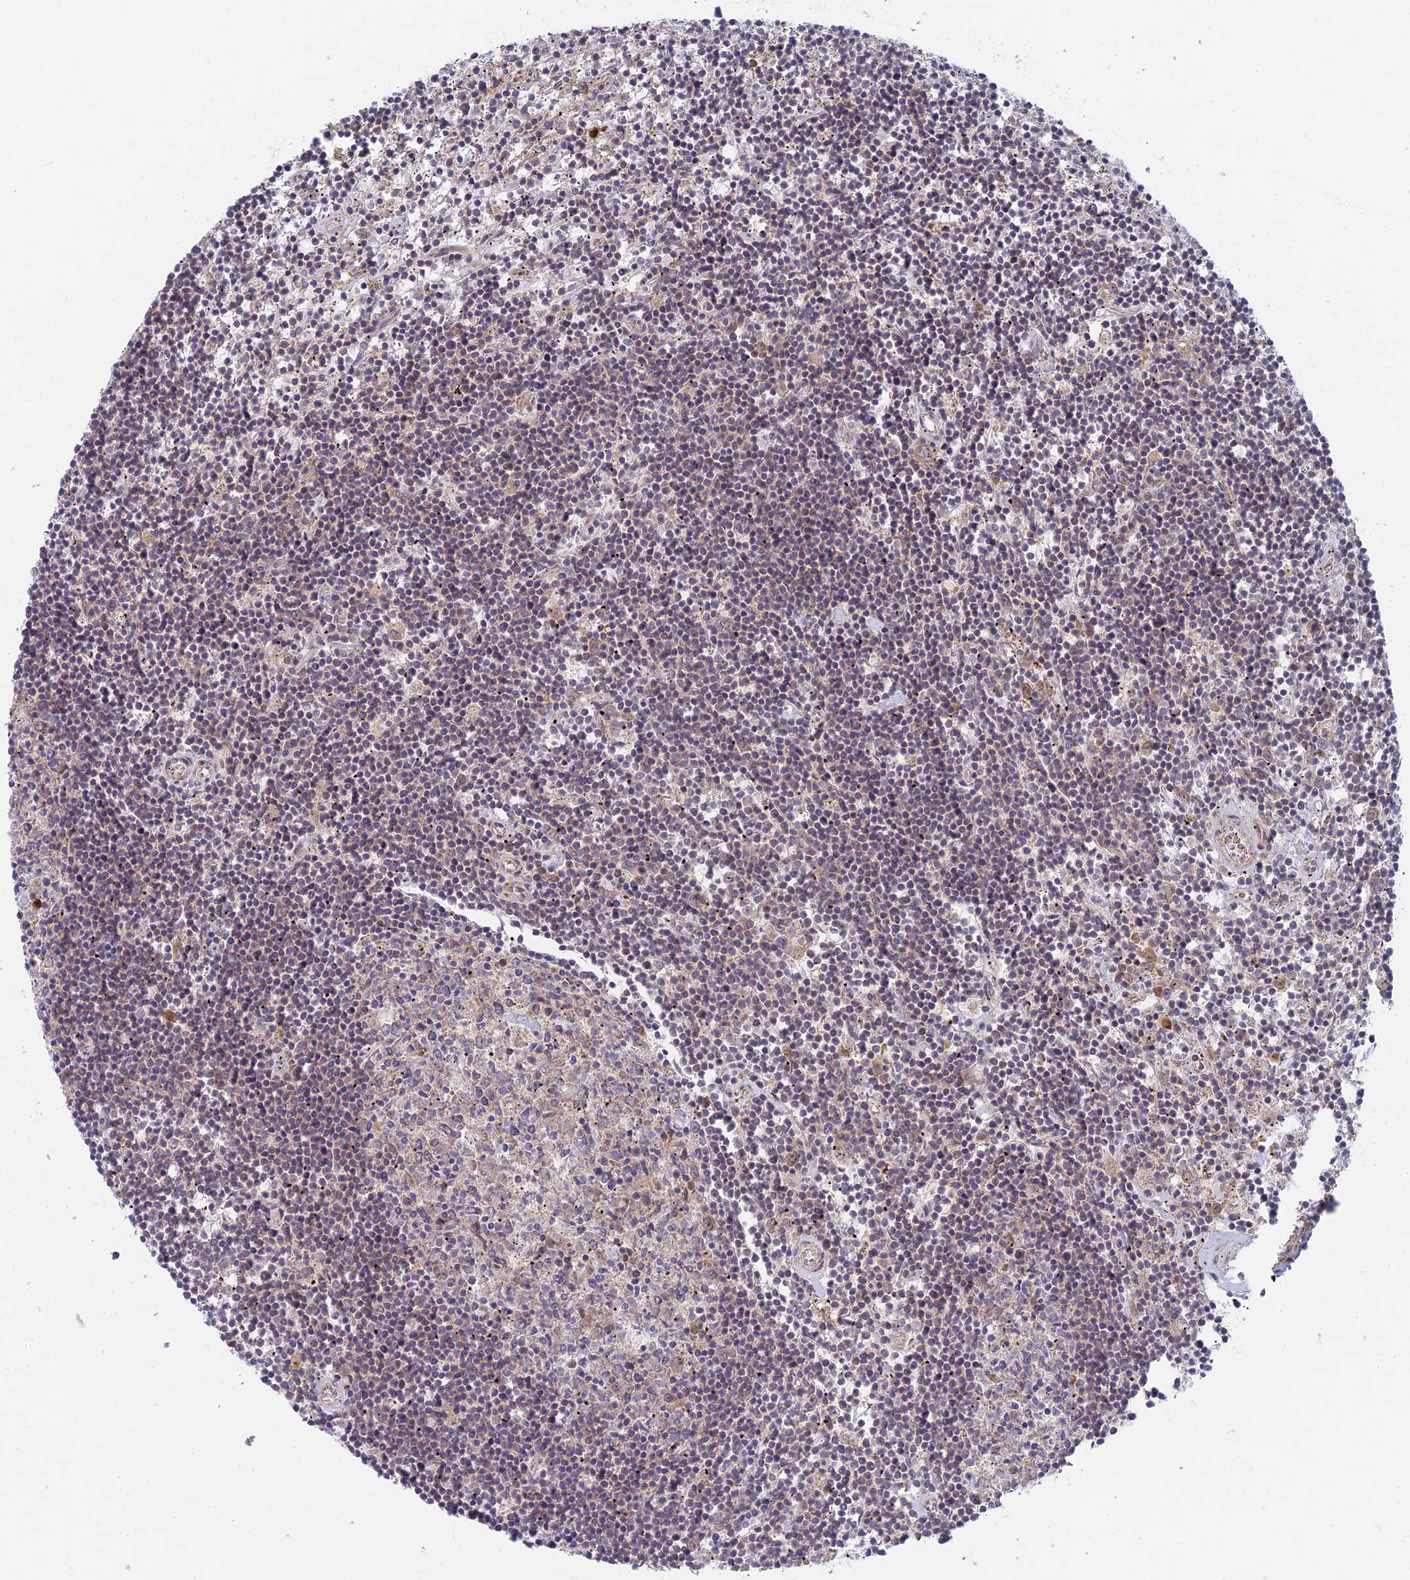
{"staining": {"intensity": "negative", "quantity": "none", "location": "none"}, "tissue": "lymphoma", "cell_type": "Tumor cells", "image_type": "cancer", "snomed": [{"axis": "morphology", "description": "Malignant lymphoma, non-Hodgkin's type, Low grade"}, {"axis": "topography", "description": "Spleen"}], "caption": "Tumor cells are negative for brown protein staining in lymphoma.", "gene": "INCA1", "patient": {"sex": "male", "age": 76}}